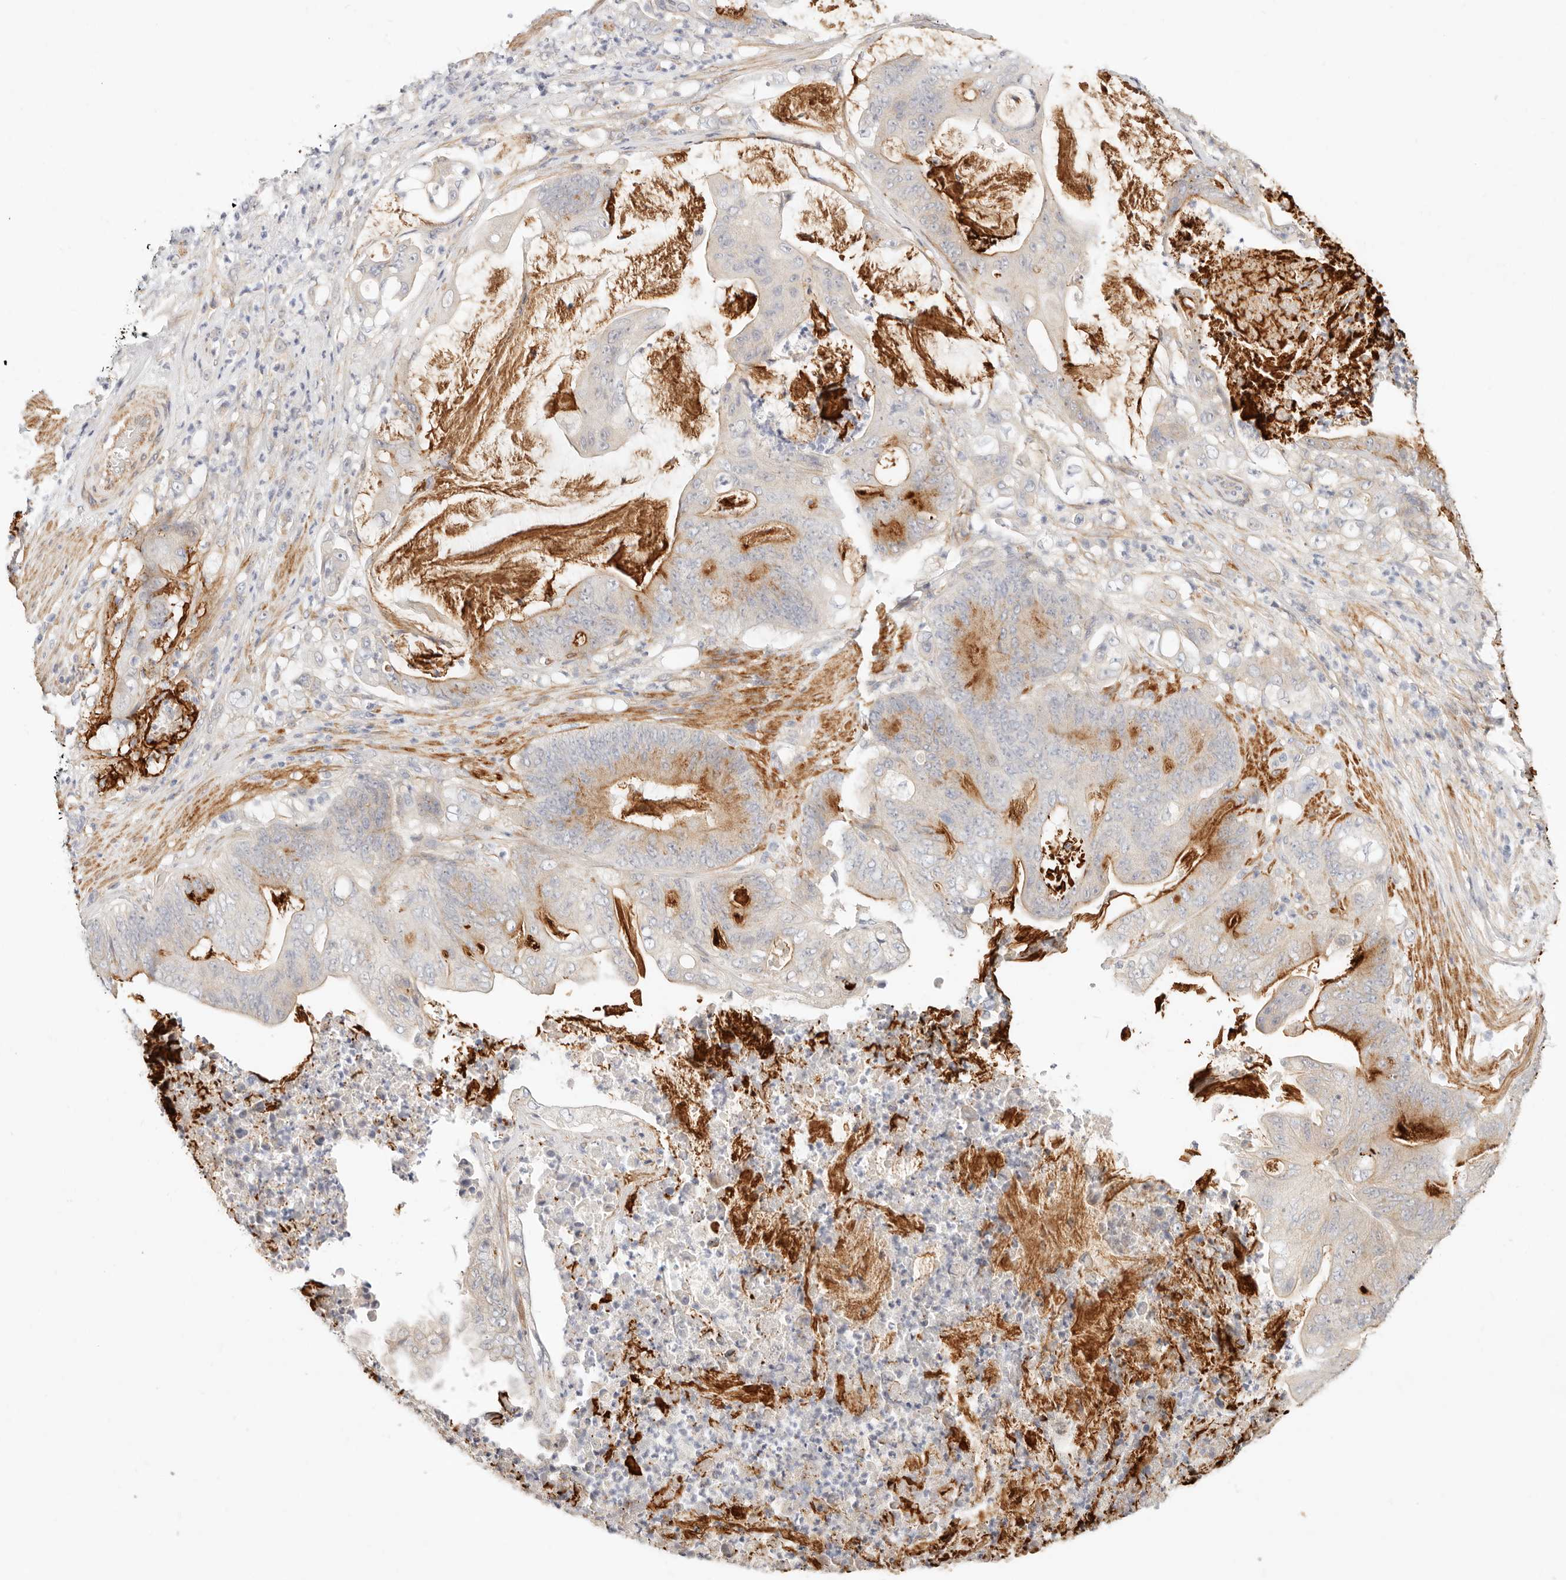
{"staining": {"intensity": "moderate", "quantity": "<25%", "location": "cytoplasmic/membranous"}, "tissue": "stomach cancer", "cell_type": "Tumor cells", "image_type": "cancer", "snomed": [{"axis": "morphology", "description": "Adenocarcinoma, NOS"}, {"axis": "topography", "description": "Stomach"}], "caption": "DAB immunohistochemical staining of human stomach adenocarcinoma reveals moderate cytoplasmic/membranous protein expression in about <25% of tumor cells.", "gene": "UBXN10", "patient": {"sex": "female", "age": 73}}